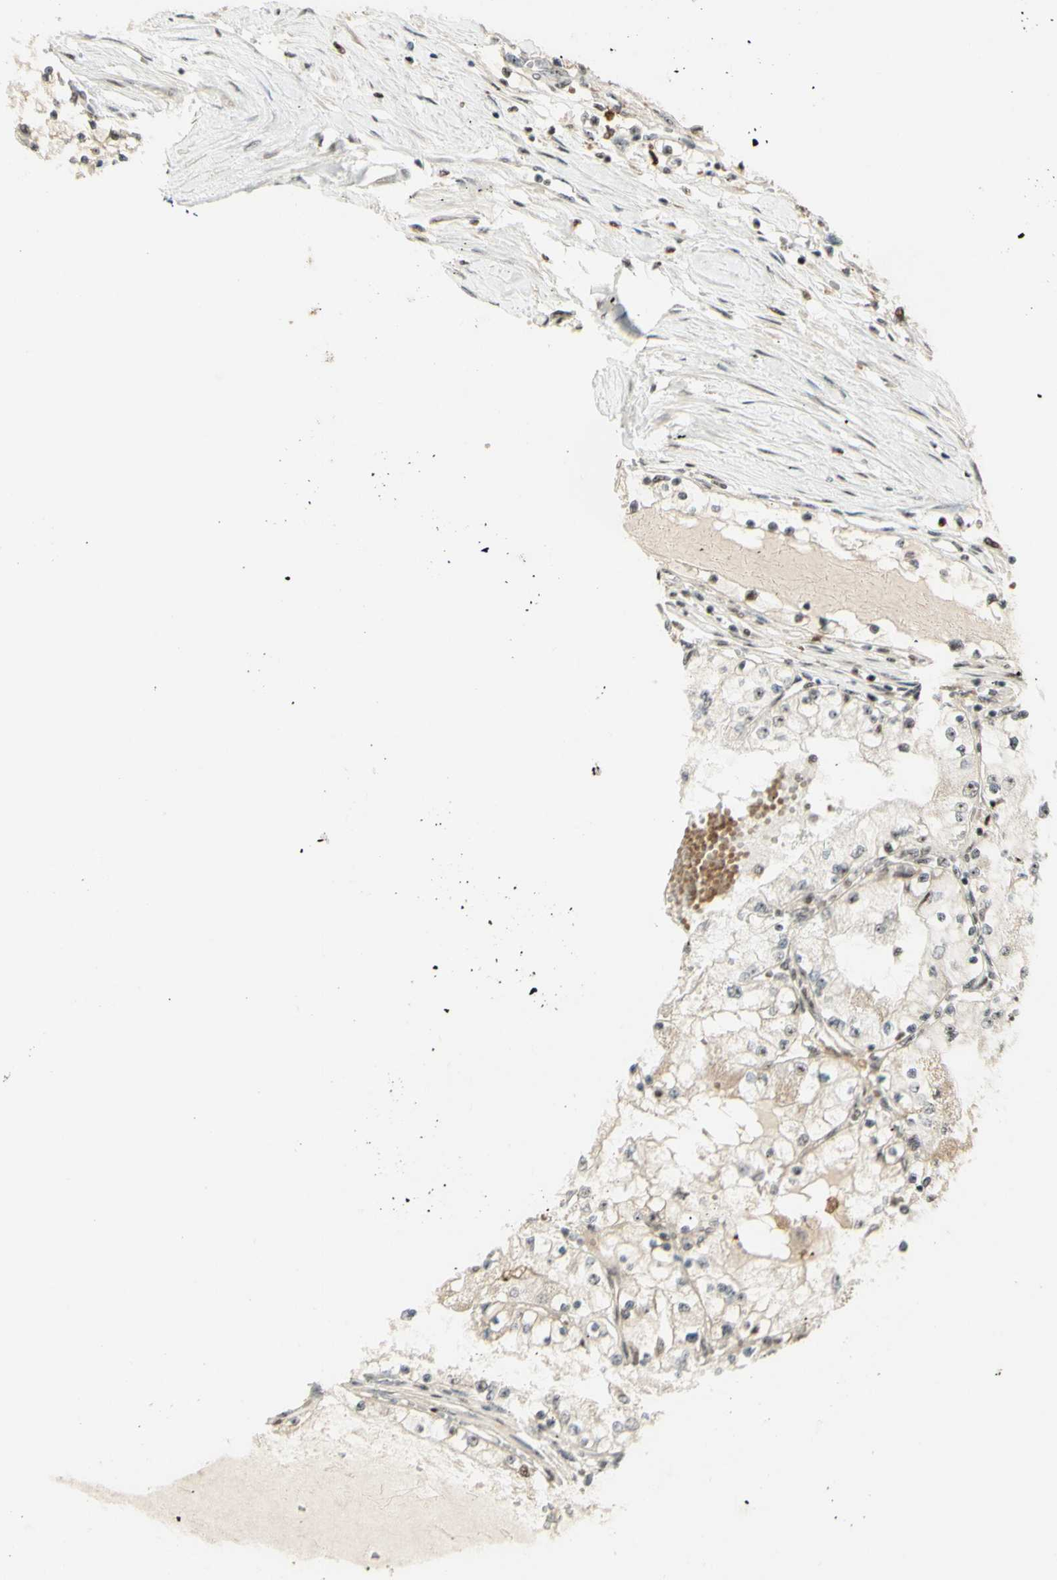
{"staining": {"intensity": "strong", "quantity": "<25%", "location": "cytoplasmic/membranous,nuclear"}, "tissue": "renal cancer", "cell_type": "Tumor cells", "image_type": "cancer", "snomed": [{"axis": "morphology", "description": "Adenocarcinoma, NOS"}, {"axis": "topography", "description": "Kidney"}], "caption": "Adenocarcinoma (renal) tissue demonstrates strong cytoplasmic/membranous and nuclear positivity in about <25% of tumor cells", "gene": "DHX9", "patient": {"sex": "male", "age": 68}}